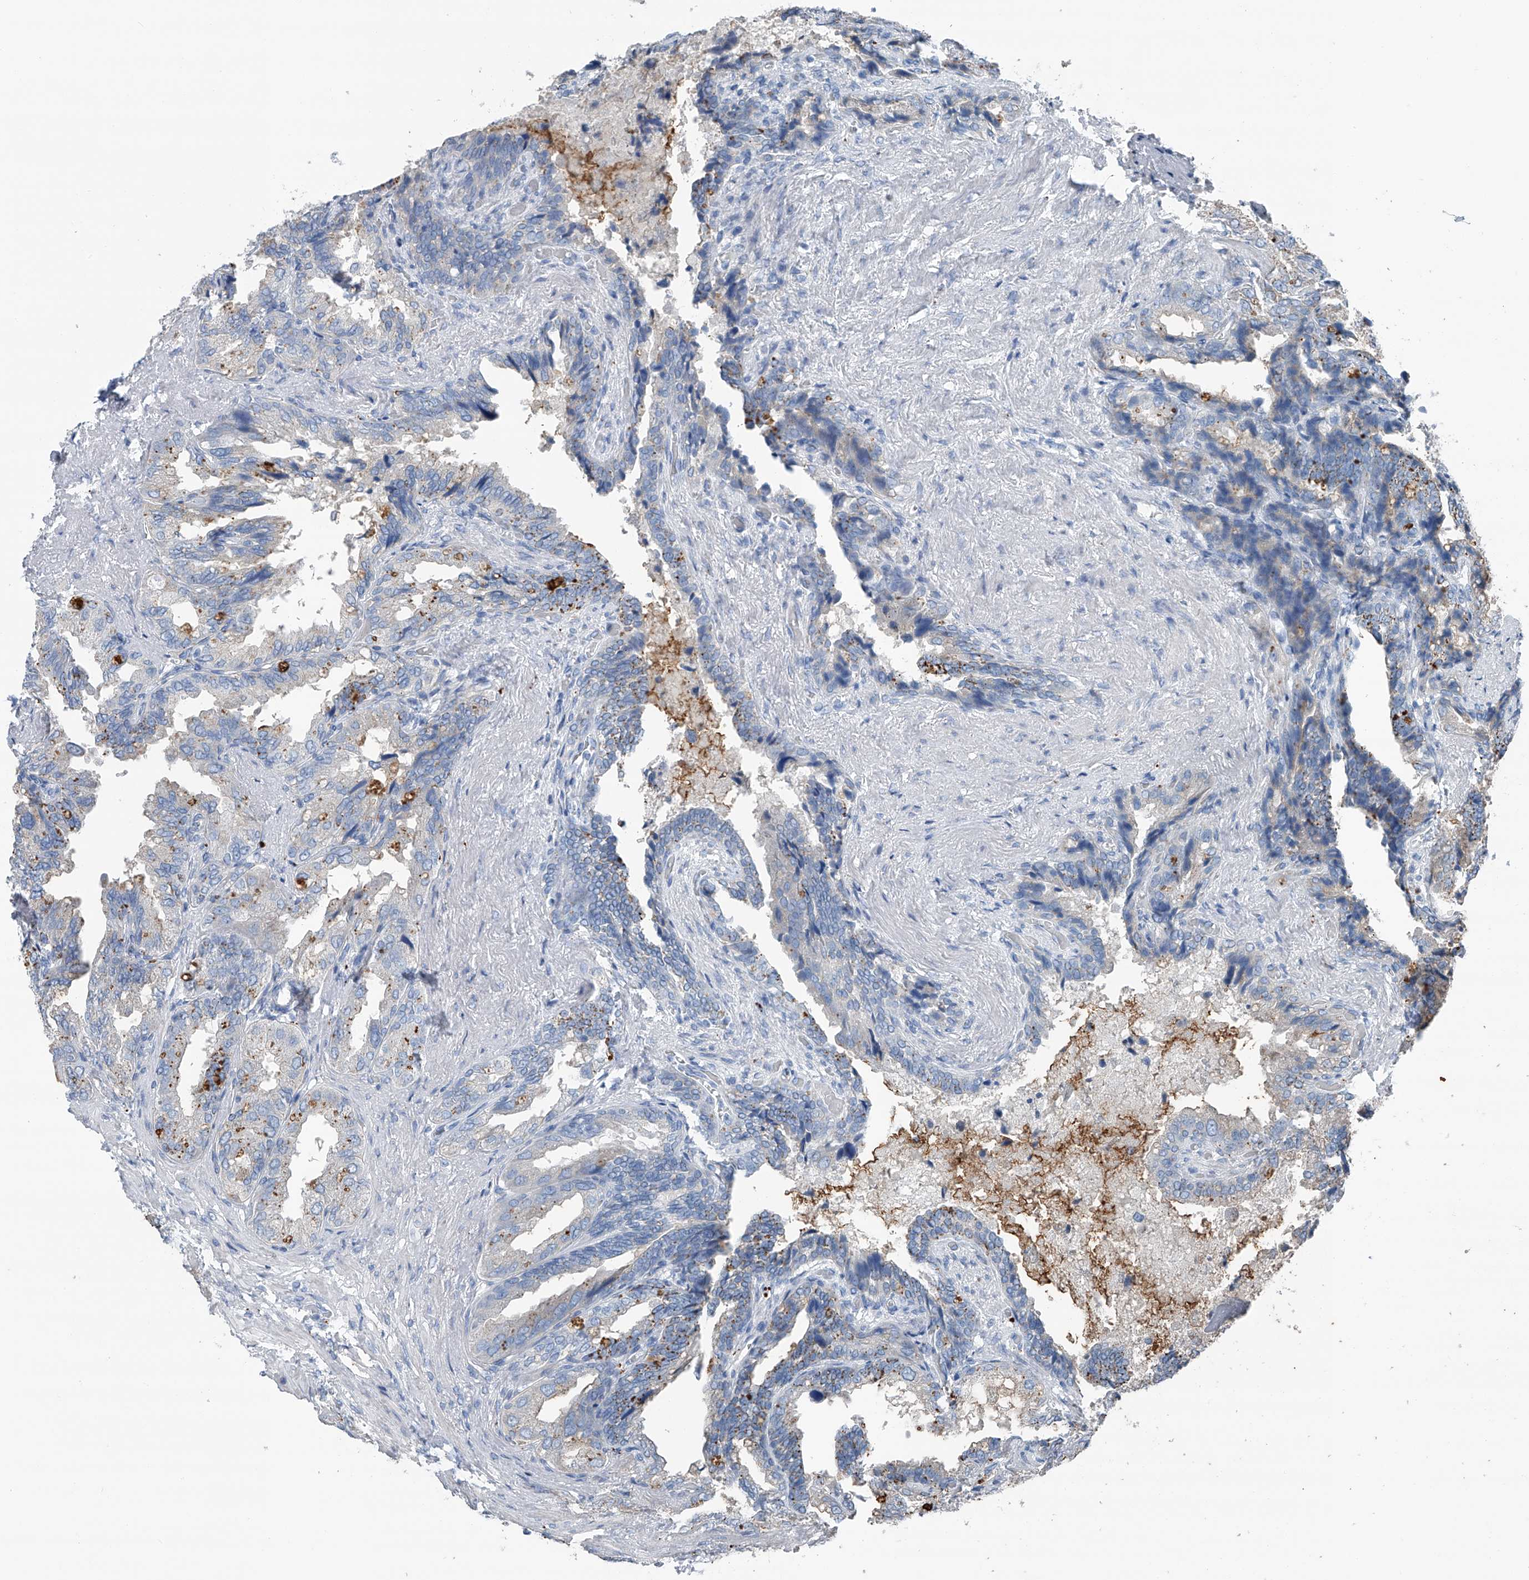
{"staining": {"intensity": "weak", "quantity": "<25%", "location": "cytoplasmic/membranous"}, "tissue": "seminal vesicle", "cell_type": "Glandular cells", "image_type": "normal", "snomed": [{"axis": "morphology", "description": "Normal tissue, NOS"}, {"axis": "topography", "description": "Seminal veicle"}, {"axis": "topography", "description": "Peripheral nerve tissue"}], "caption": "Seminal vesicle was stained to show a protein in brown. There is no significant staining in glandular cells.", "gene": "ZNF772", "patient": {"sex": "male", "age": 63}}